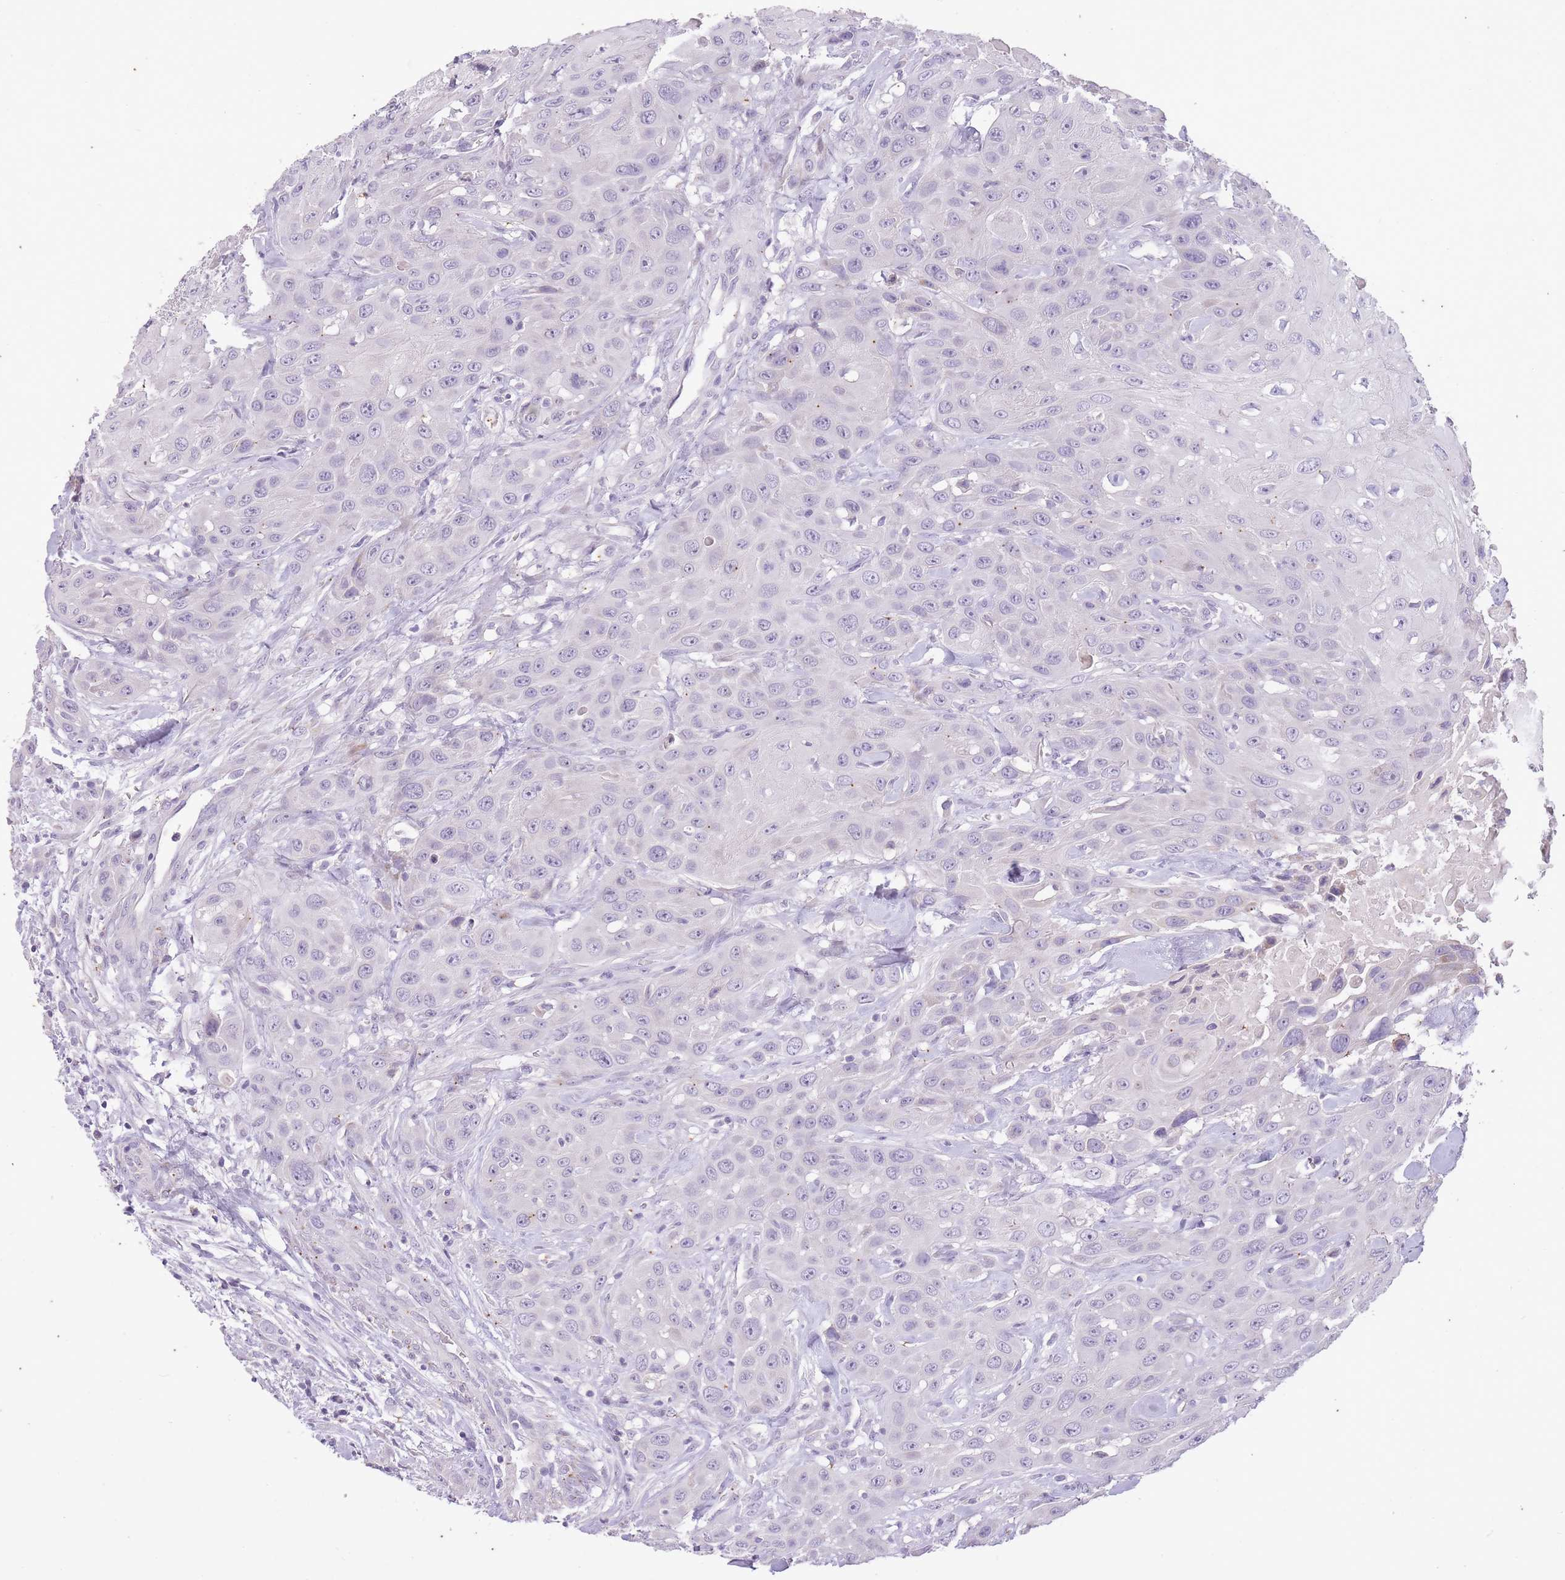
{"staining": {"intensity": "negative", "quantity": "none", "location": "none"}, "tissue": "head and neck cancer", "cell_type": "Tumor cells", "image_type": "cancer", "snomed": [{"axis": "morphology", "description": "Squamous cell carcinoma, NOS"}, {"axis": "topography", "description": "Head-Neck"}], "caption": "Tumor cells show no significant protein expression in squamous cell carcinoma (head and neck).", "gene": "CNTNAP3", "patient": {"sex": "male", "age": 81}}